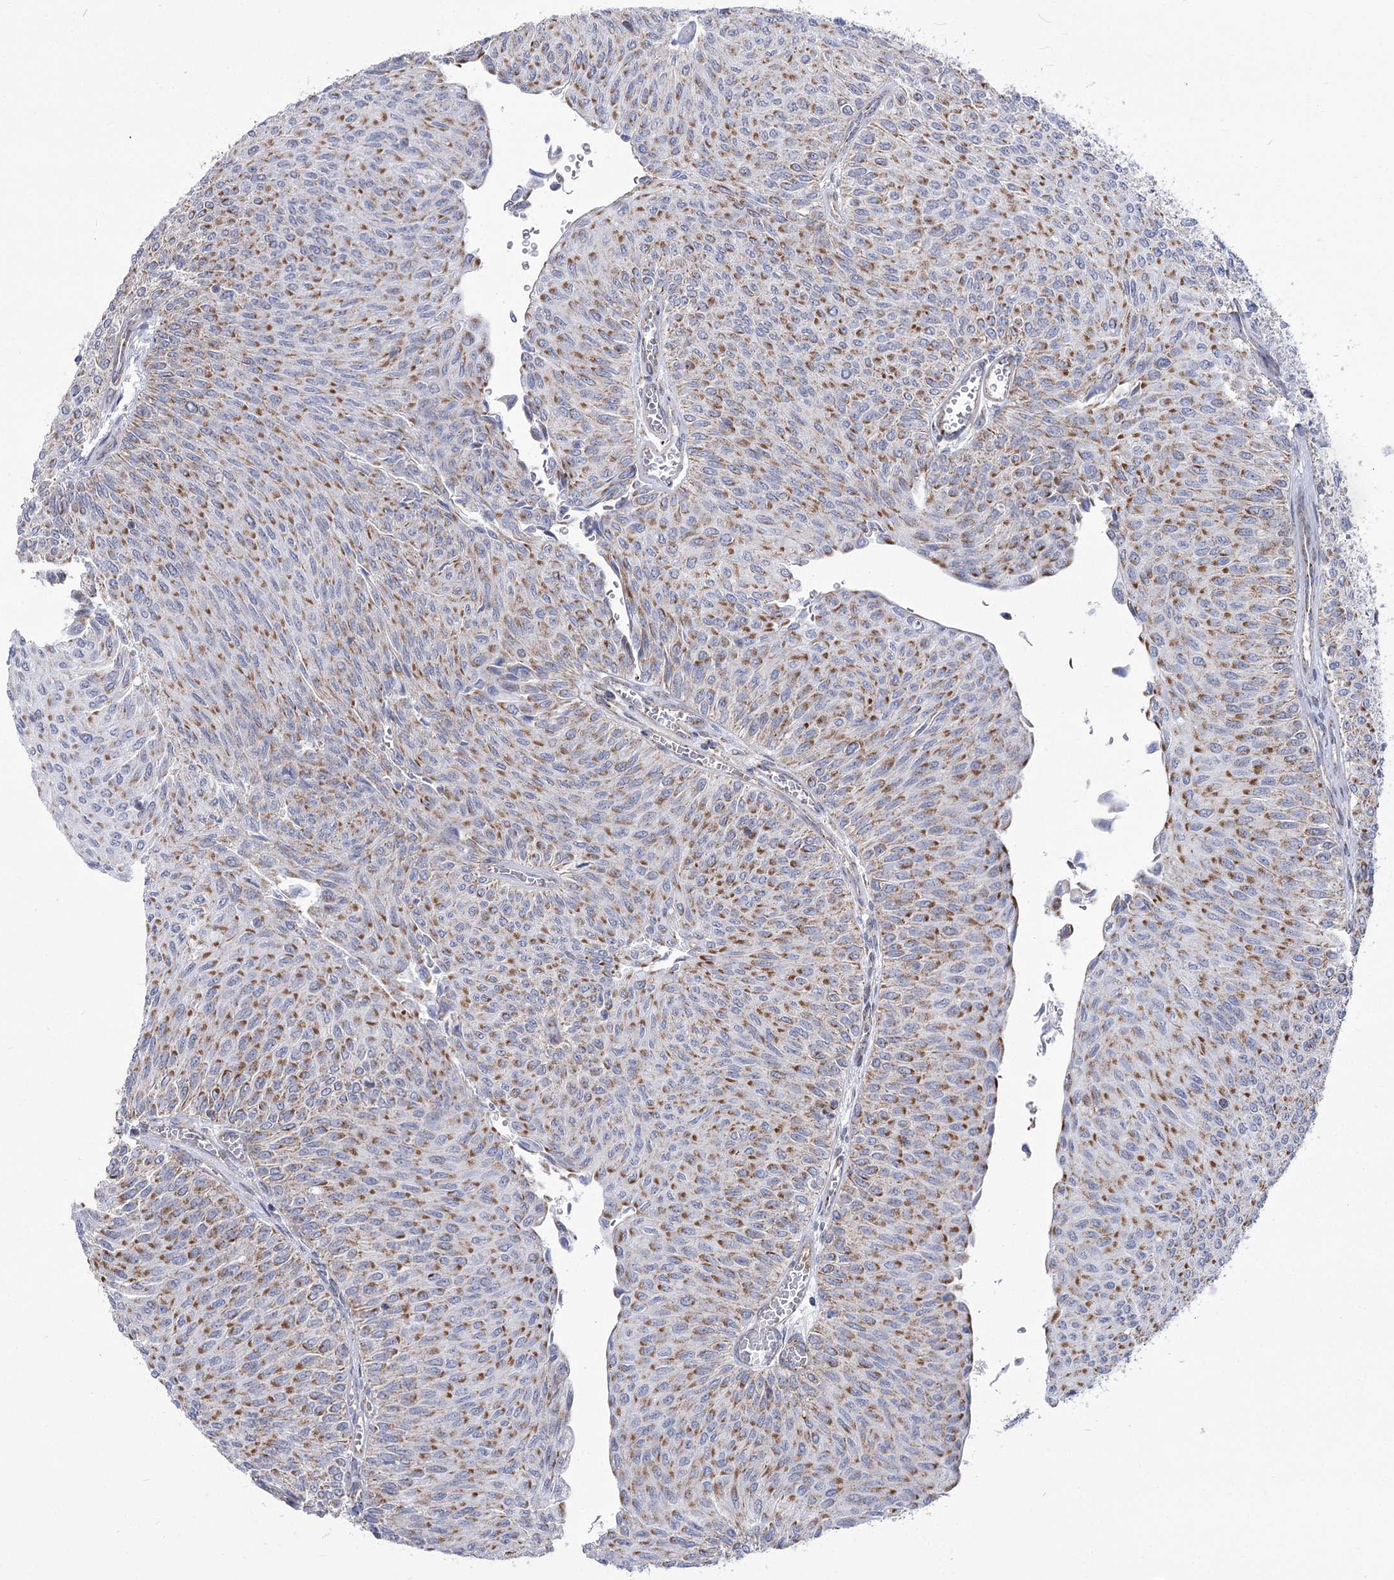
{"staining": {"intensity": "moderate", "quantity": ">75%", "location": "cytoplasmic/membranous"}, "tissue": "urothelial cancer", "cell_type": "Tumor cells", "image_type": "cancer", "snomed": [{"axis": "morphology", "description": "Urothelial carcinoma, Low grade"}, {"axis": "topography", "description": "Urinary bladder"}], "caption": "Human low-grade urothelial carcinoma stained with a brown dye displays moderate cytoplasmic/membranous positive positivity in approximately >75% of tumor cells.", "gene": "PDHB", "patient": {"sex": "male", "age": 78}}